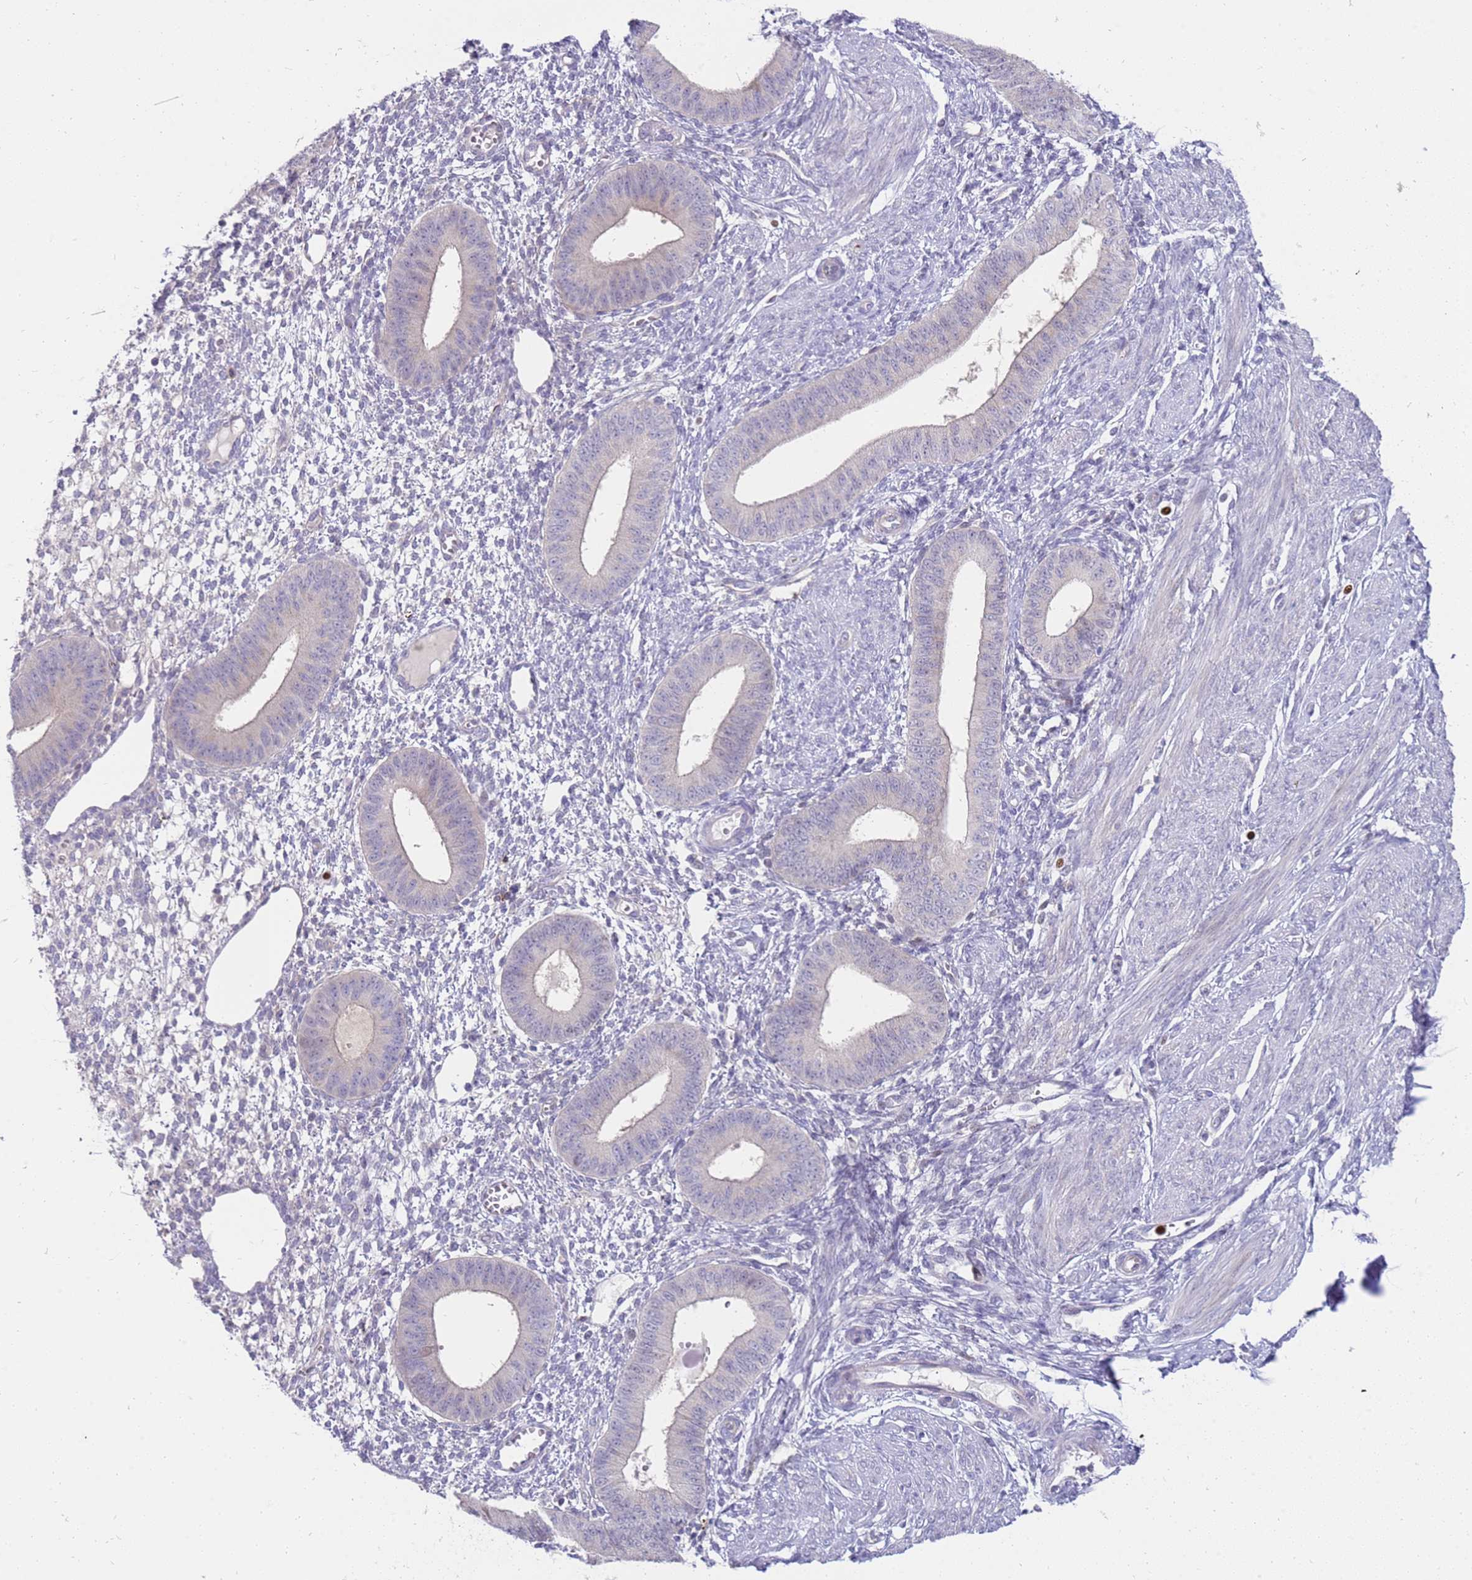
{"staining": {"intensity": "negative", "quantity": "none", "location": "none"}, "tissue": "endometrium", "cell_type": "Cells in endometrial stroma", "image_type": "normal", "snomed": [{"axis": "morphology", "description": "Normal tissue, NOS"}, {"axis": "topography", "description": "Endometrium"}], "caption": "Immunohistochemical staining of unremarkable endometrium displays no significant staining in cells in endometrial stroma.", "gene": "STK25", "patient": {"sex": "female", "age": 49}}